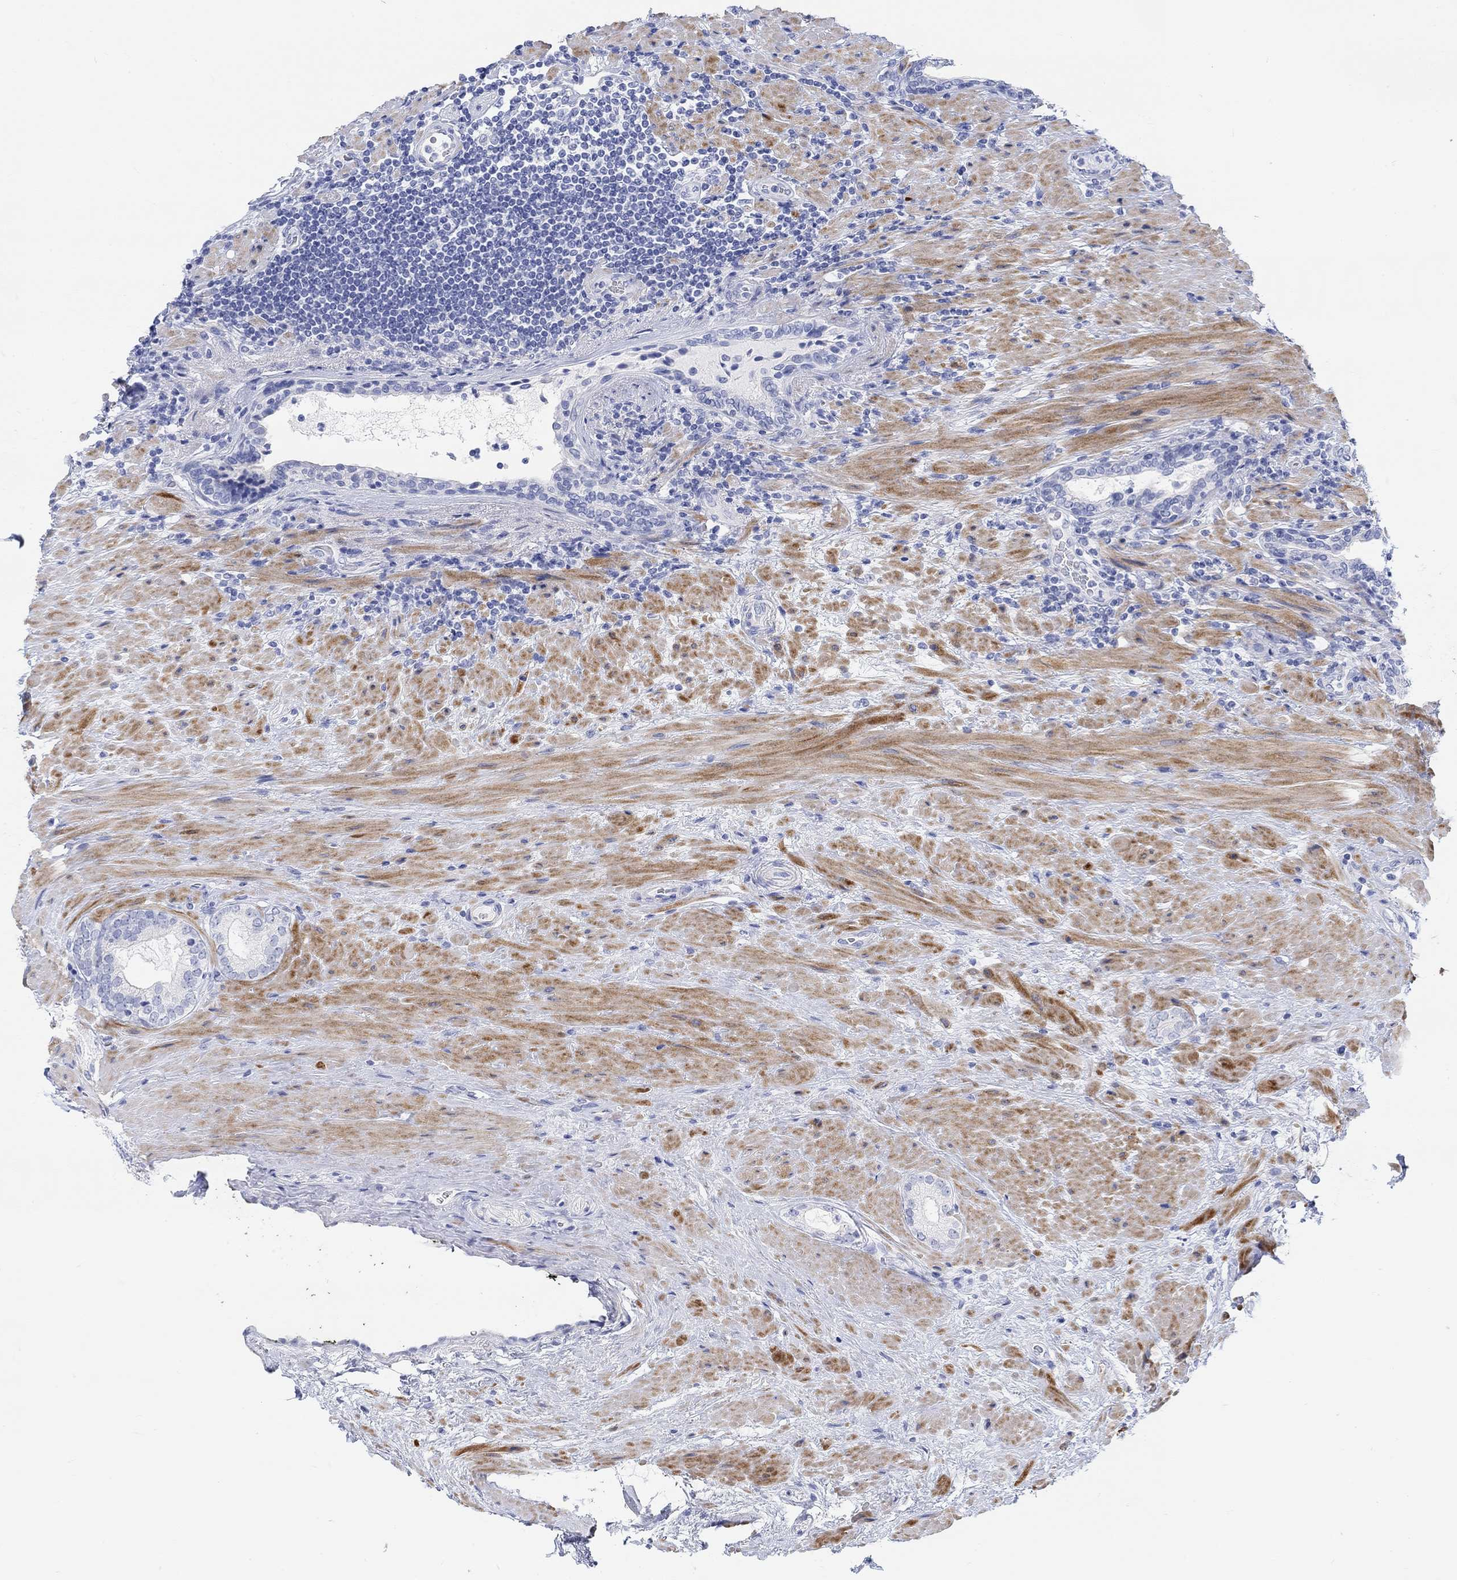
{"staining": {"intensity": "negative", "quantity": "none", "location": "none"}, "tissue": "prostate cancer", "cell_type": "Tumor cells", "image_type": "cancer", "snomed": [{"axis": "morphology", "description": "Adenocarcinoma, Low grade"}, {"axis": "topography", "description": "Prostate and seminal vesicle, NOS"}], "caption": "This is an IHC photomicrograph of adenocarcinoma (low-grade) (prostate). There is no positivity in tumor cells.", "gene": "XIRP2", "patient": {"sex": "male", "age": 61}}